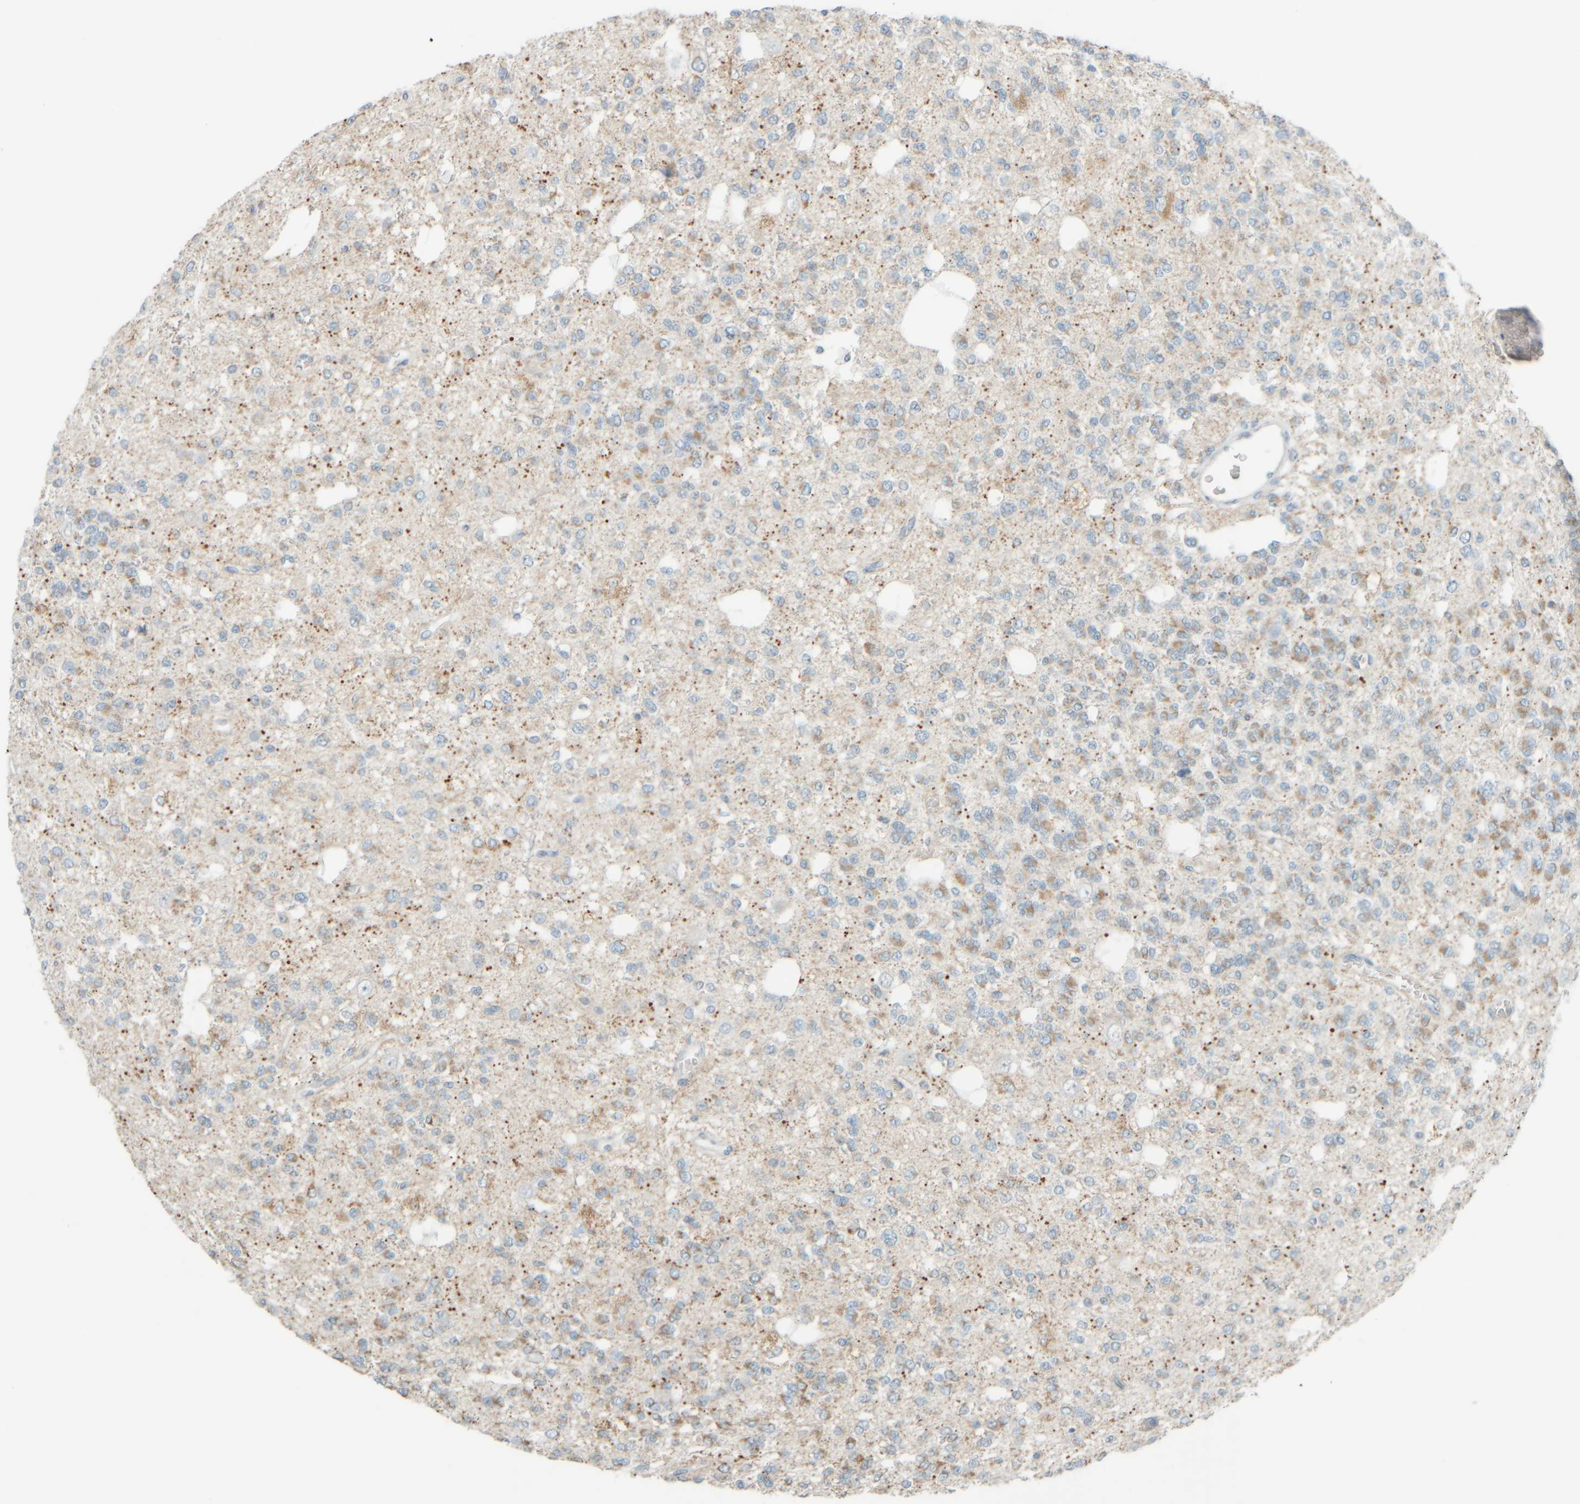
{"staining": {"intensity": "weak", "quantity": "25%-75%", "location": "cytoplasmic/membranous"}, "tissue": "glioma", "cell_type": "Tumor cells", "image_type": "cancer", "snomed": [{"axis": "morphology", "description": "Glioma, malignant, Low grade"}, {"axis": "topography", "description": "Brain"}], "caption": "About 25%-75% of tumor cells in human malignant glioma (low-grade) reveal weak cytoplasmic/membranous protein positivity as visualized by brown immunohistochemical staining.", "gene": "PTGES3L-AARSD1", "patient": {"sex": "male", "age": 38}}